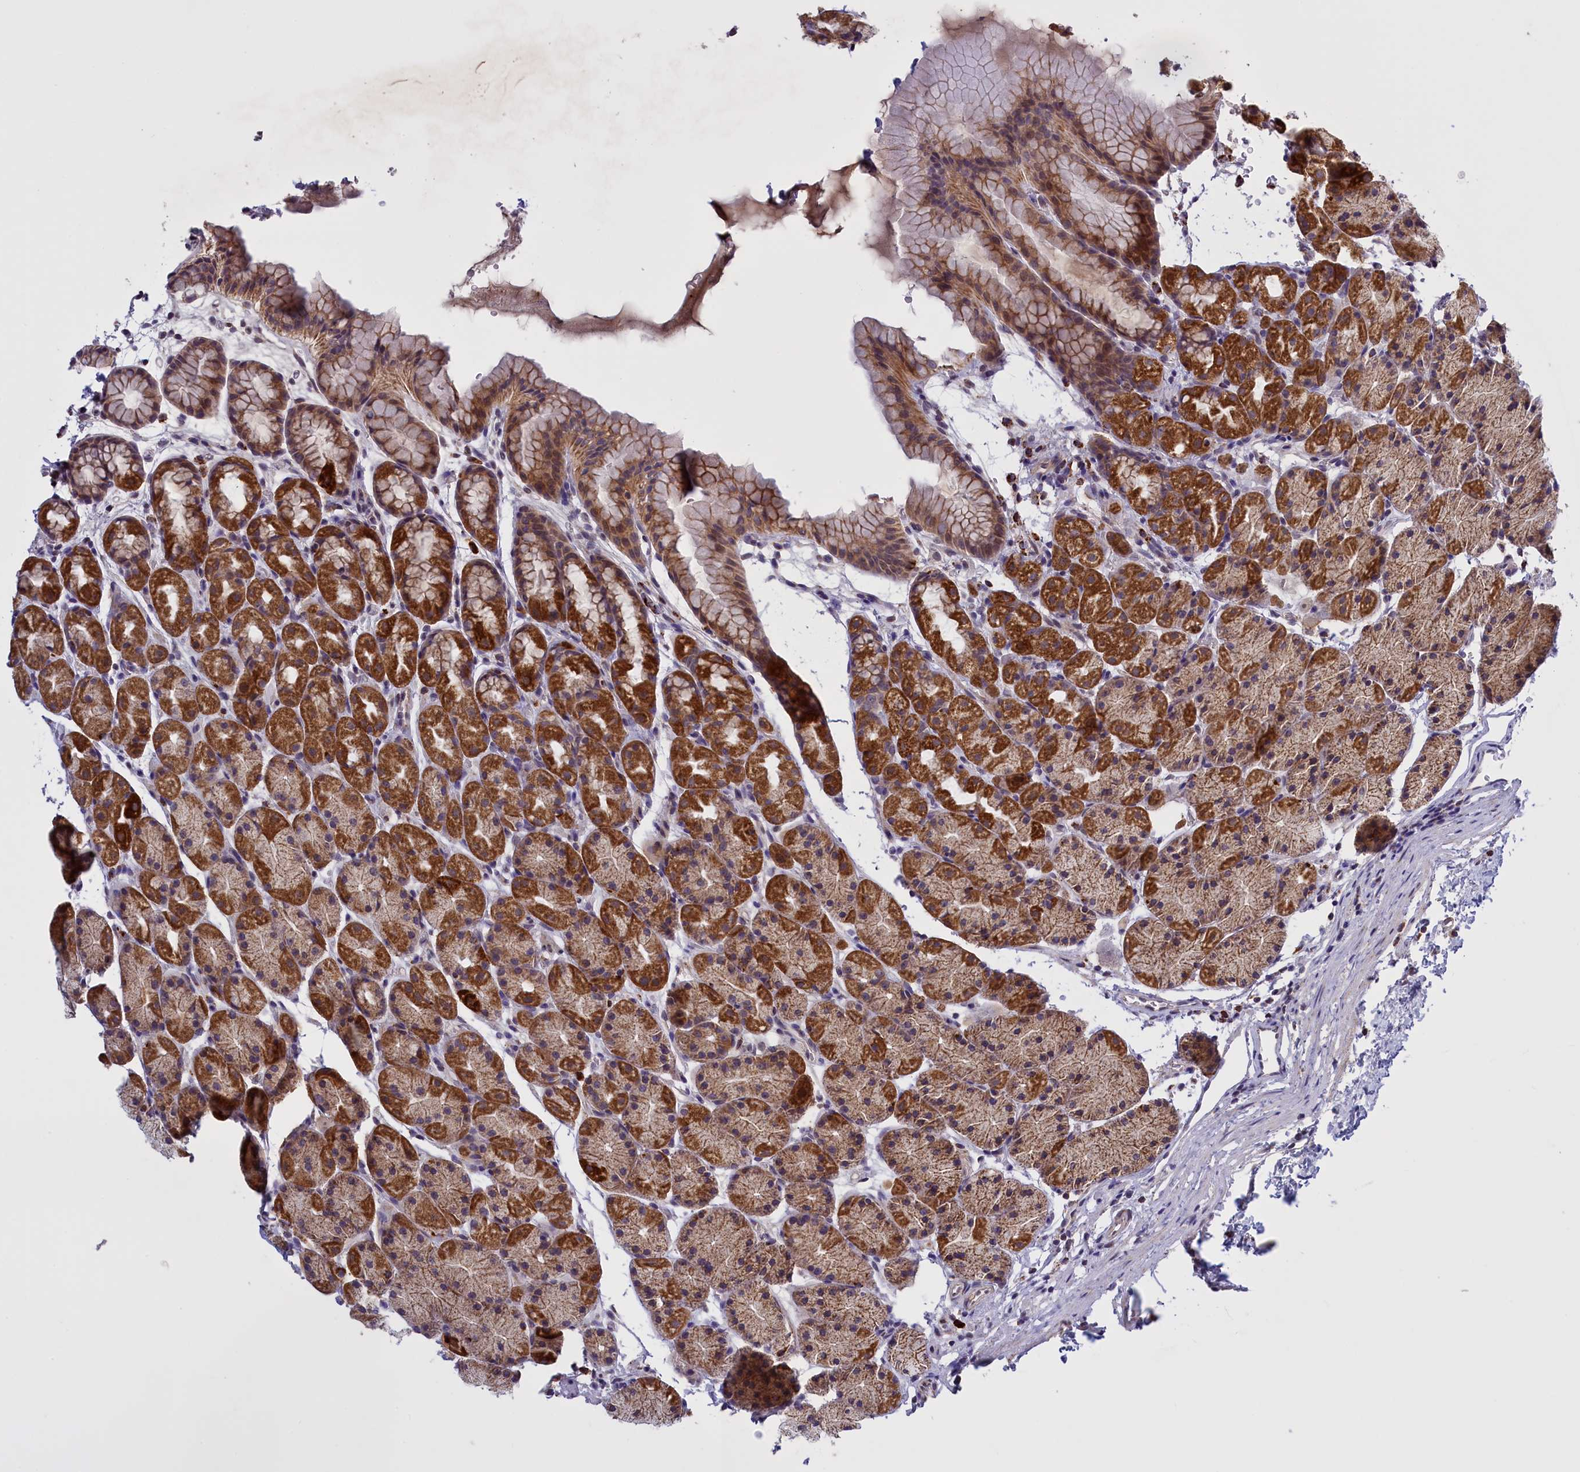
{"staining": {"intensity": "strong", "quantity": ">75%", "location": "cytoplasmic/membranous"}, "tissue": "stomach", "cell_type": "Glandular cells", "image_type": "normal", "snomed": [{"axis": "morphology", "description": "Normal tissue, NOS"}, {"axis": "topography", "description": "Stomach, upper"}, {"axis": "topography", "description": "Stomach"}], "caption": "The photomicrograph demonstrates immunohistochemical staining of normal stomach. There is strong cytoplasmic/membranous positivity is appreciated in approximately >75% of glandular cells.", "gene": "FAM149B1", "patient": {"sex": "male", "age": 47}}